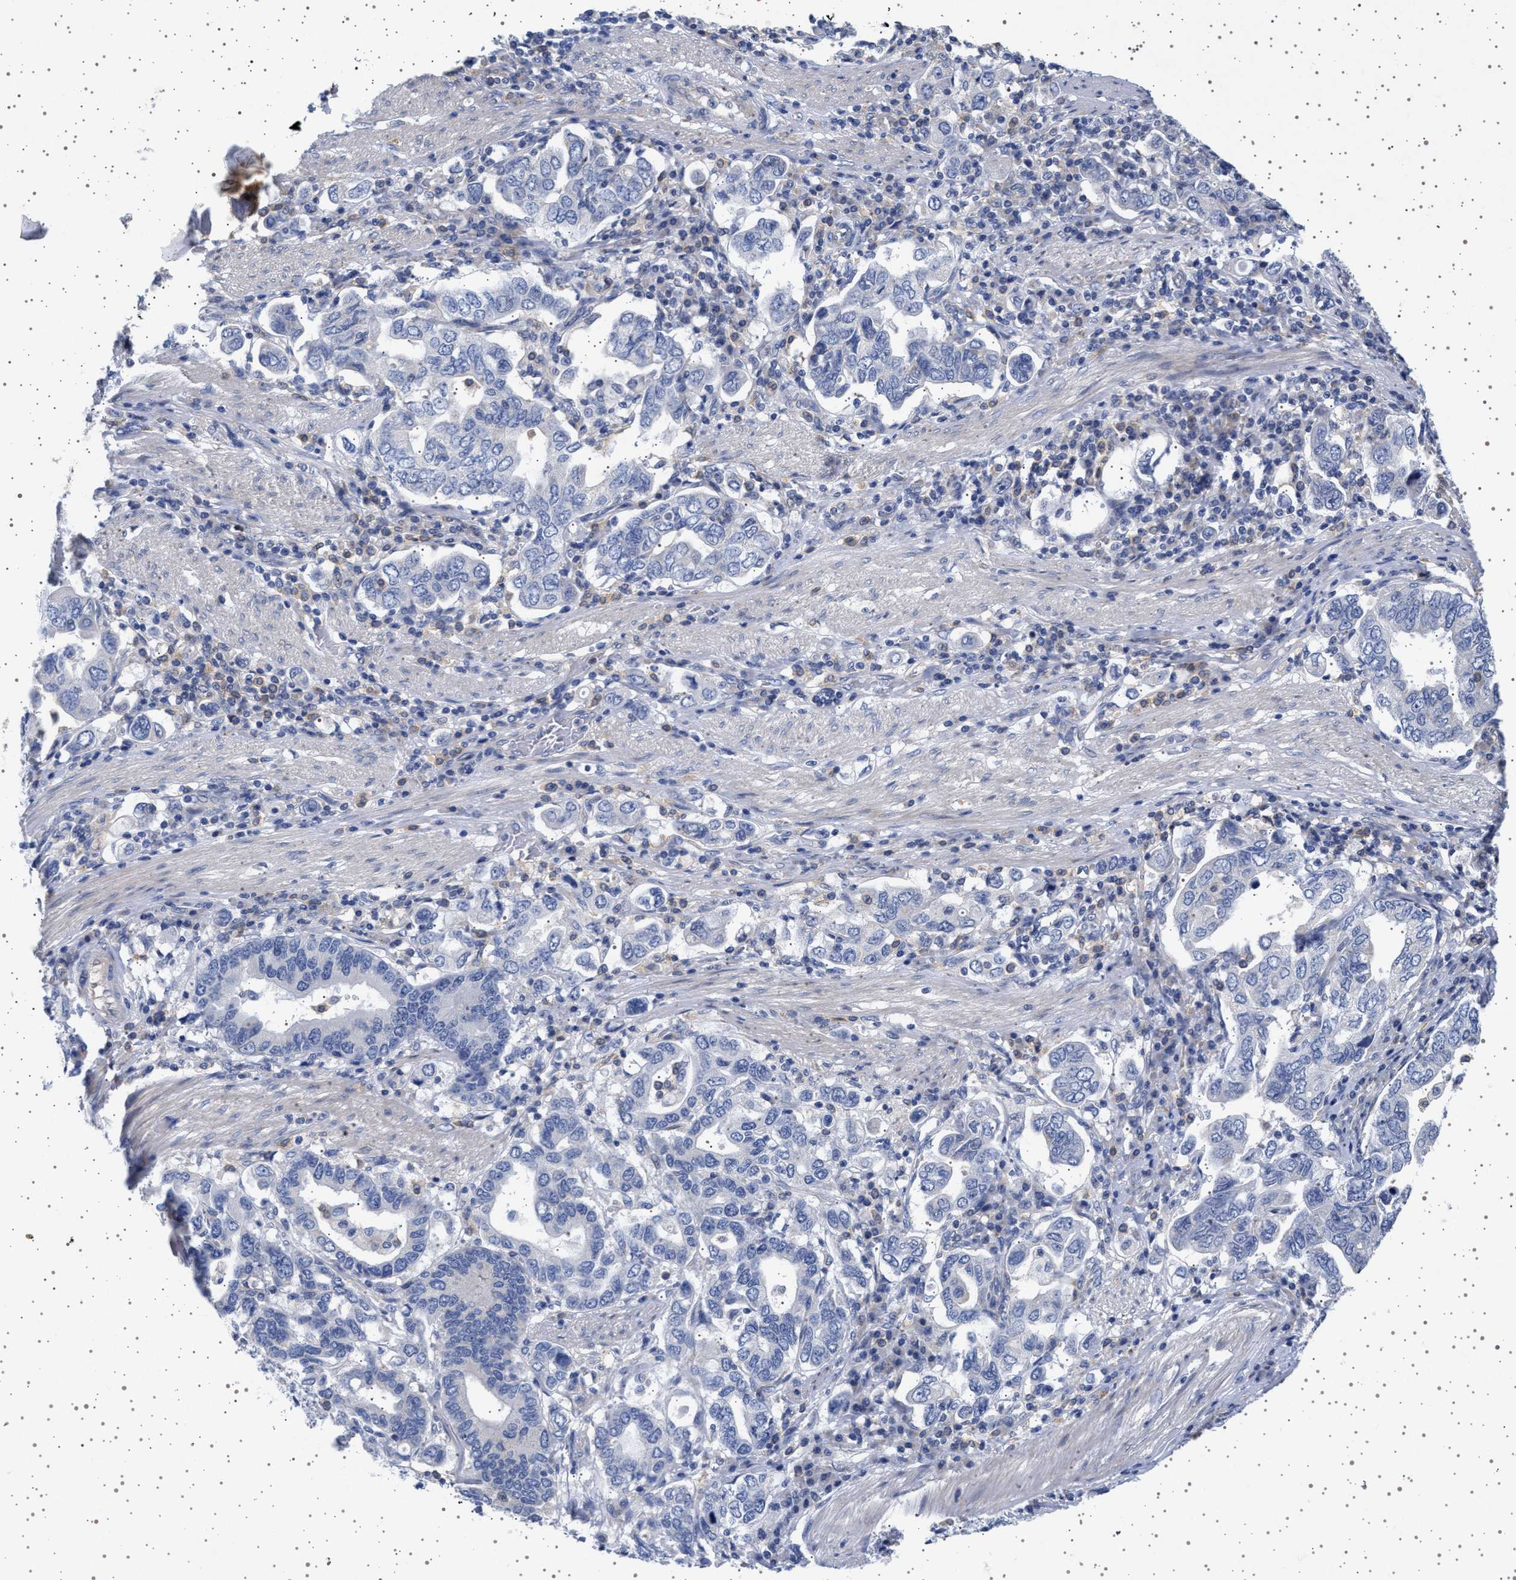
{"staining": {"intensity": "negative", "quantity": "none", "location": "none"}, "tissue": "stomach cancer", "cell_type": "Tumor cells", "image_type": "cancer", "snomed": [{"axis": "morphology", "description": "Adenocarcinoma, NOS"}, {"axis": "topography", "description": "Stomach, upper"}], "caption": "Tumor cells are negative for brown protein staining in stomach cancer (adenocarcinoma).", "gene": "TRMT10B", "patient": {"sex": "male", "age": 62}}